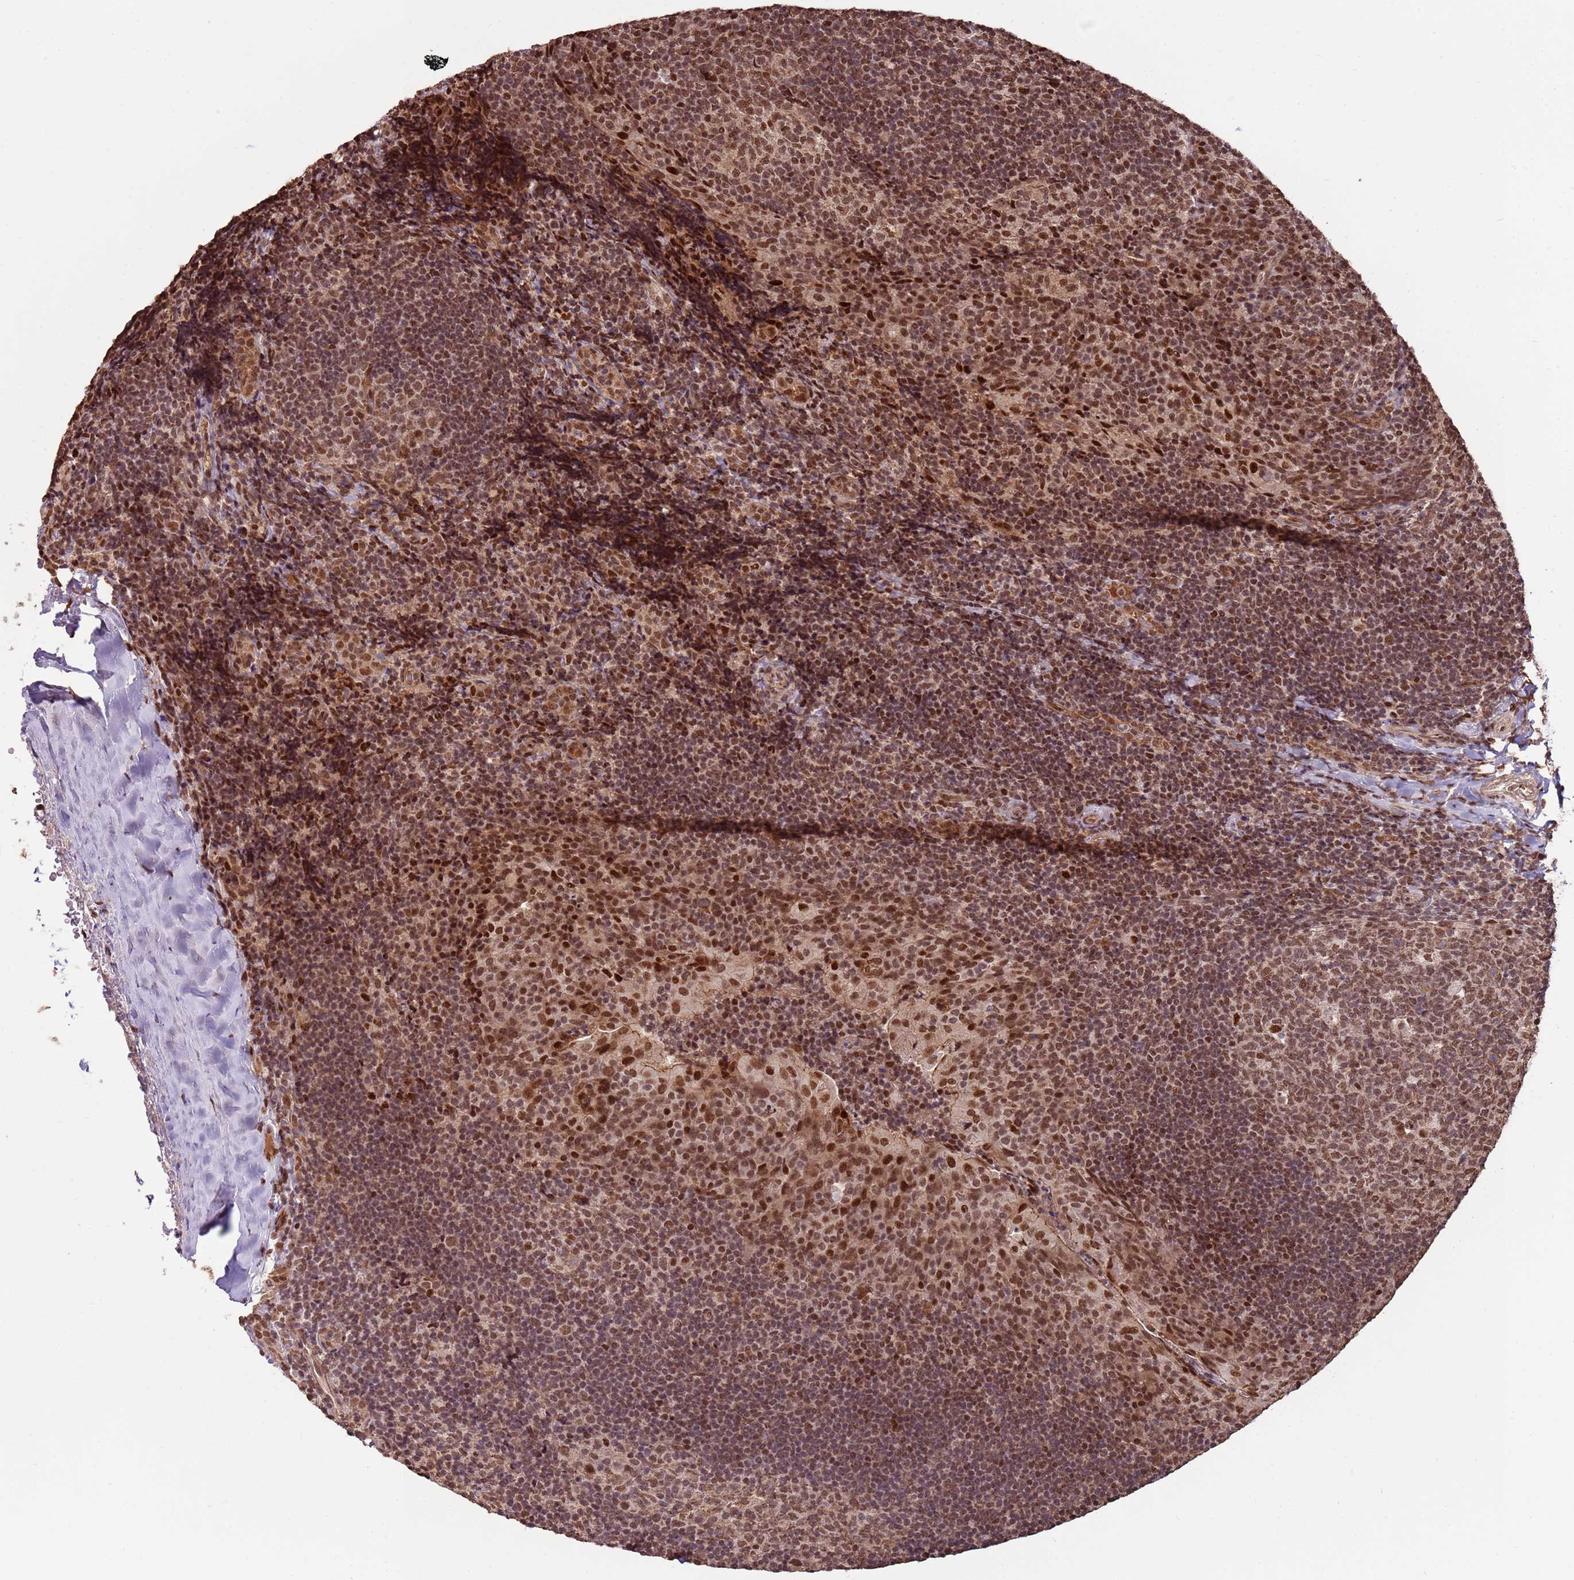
{"staining": {"intensity": "moderate", "quantity": ">75%", "location": "nuclear"}, "tissue": "tonsil", "cell_type": "Germinal center cells", "image_type": "normal", "snomed": [{"axis": "morphology", "description": "Normal tissue, NOS"}, {"axis": "topography", "description": "Tonsil"}], "caption": "Protein staining of unremarkable tonsil exhibits moderate nuclear expression in approximately >75% of germinal center cells.", "gene": "ZBTB12", "patient": {"sex": "male", "age": 17}}